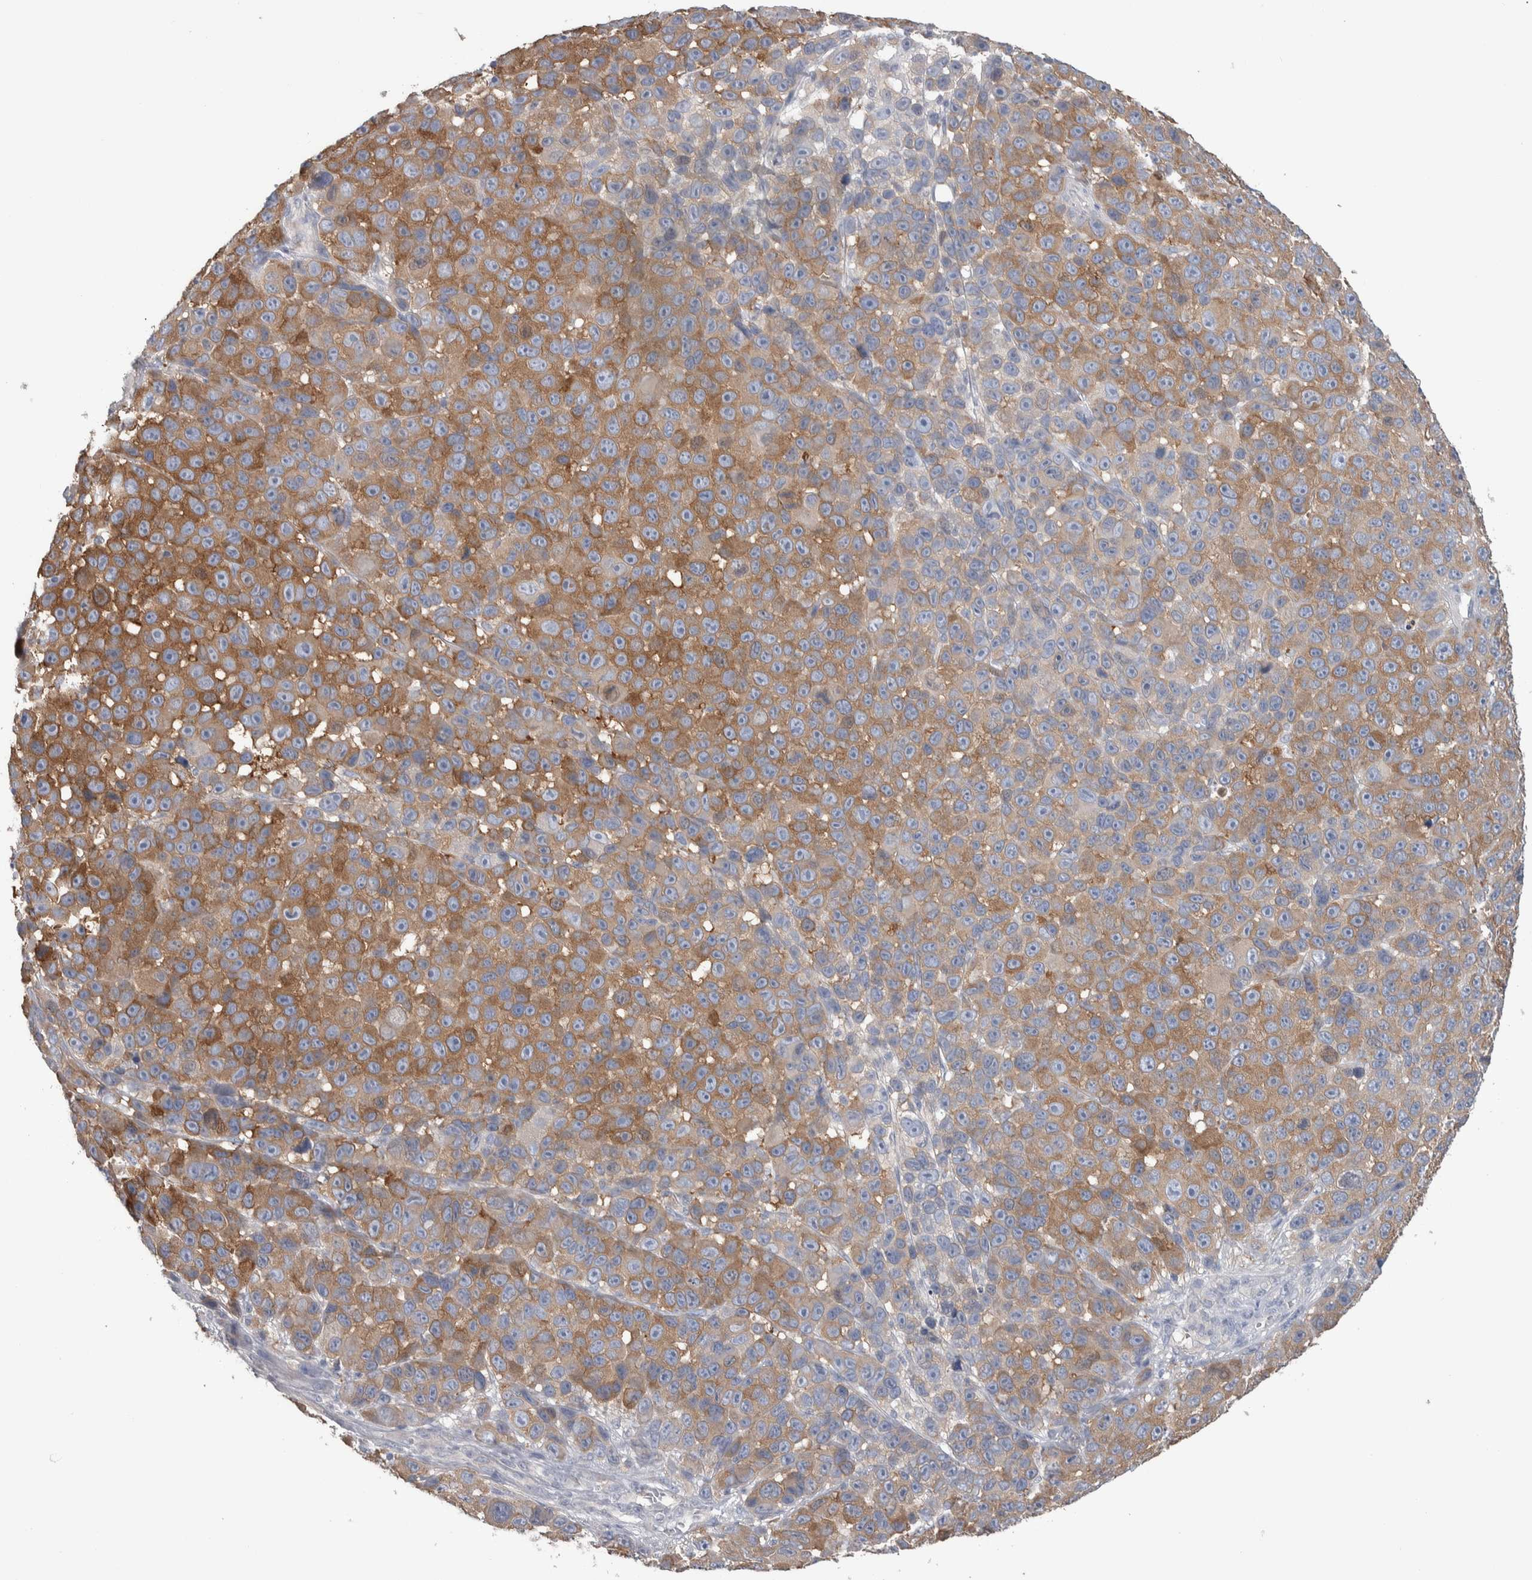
{"staining": {"intensity": "moderate", "quantity": "25%-75%", "location": "cytoplasmic/membranous"}, "tissue": "melanoma", "cell_type": "Tumor cells", "image_type": "cancer", "snomed": [{"axis": "morphology", "description": "Malignant melanoma, NOS"}, {"axis": "topography", "description": "Skin"}], "caption": "Immunohistochemical staining of human malignant melanoma exhibits moderate cytoplasmic/membranous protein staining in about 25%-75% of tumor cells. (DAB IHC with brightfield microscopy, high magnification).", "gene": "GPHN", "patient": {"sex": "male", "age": 53}}